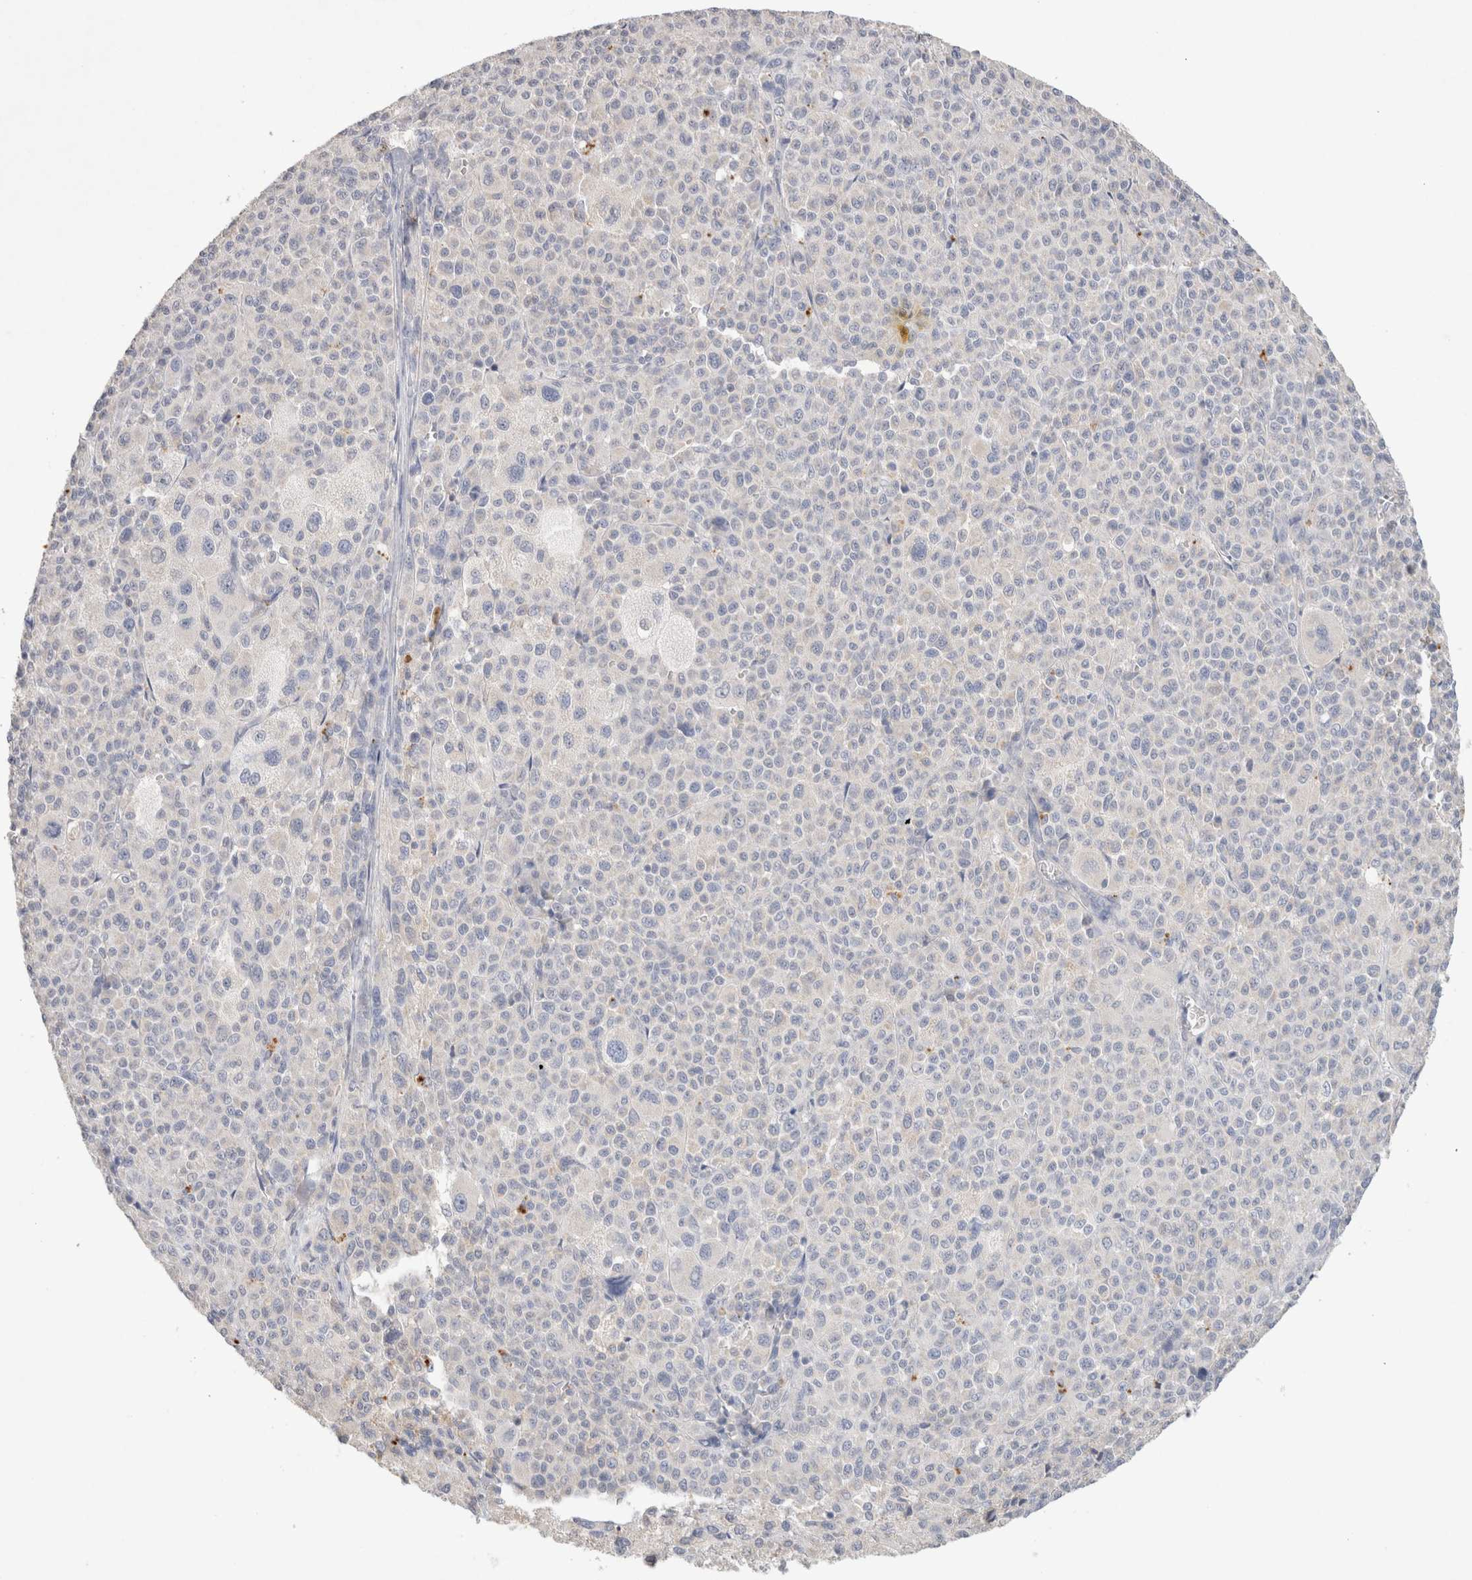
{"staining": {"intensity": "negative", "quantity": "none", "location": "none"}, "tissue": "melanoma", "cell_type": "Tumor cells", "image_type": "cancer", "snomed": [{"axis": "morphology", "description": "Malignant melanoma, Metastatic site"}, {"axis": "topography", "description": "Skin"}], "caption": "IHC photomicrograph of neoplastic tissue: malignant melanoma (metastatic site) stained with DAB displays no significant protein positivity in tumor cells. (DAB (3,3'-diaminobenzidine) immunohistochemistry visualized using brightfield microscopy, high magnification).", "gene": "MPP2", "patient": {"sex": "female", "age": 74}}